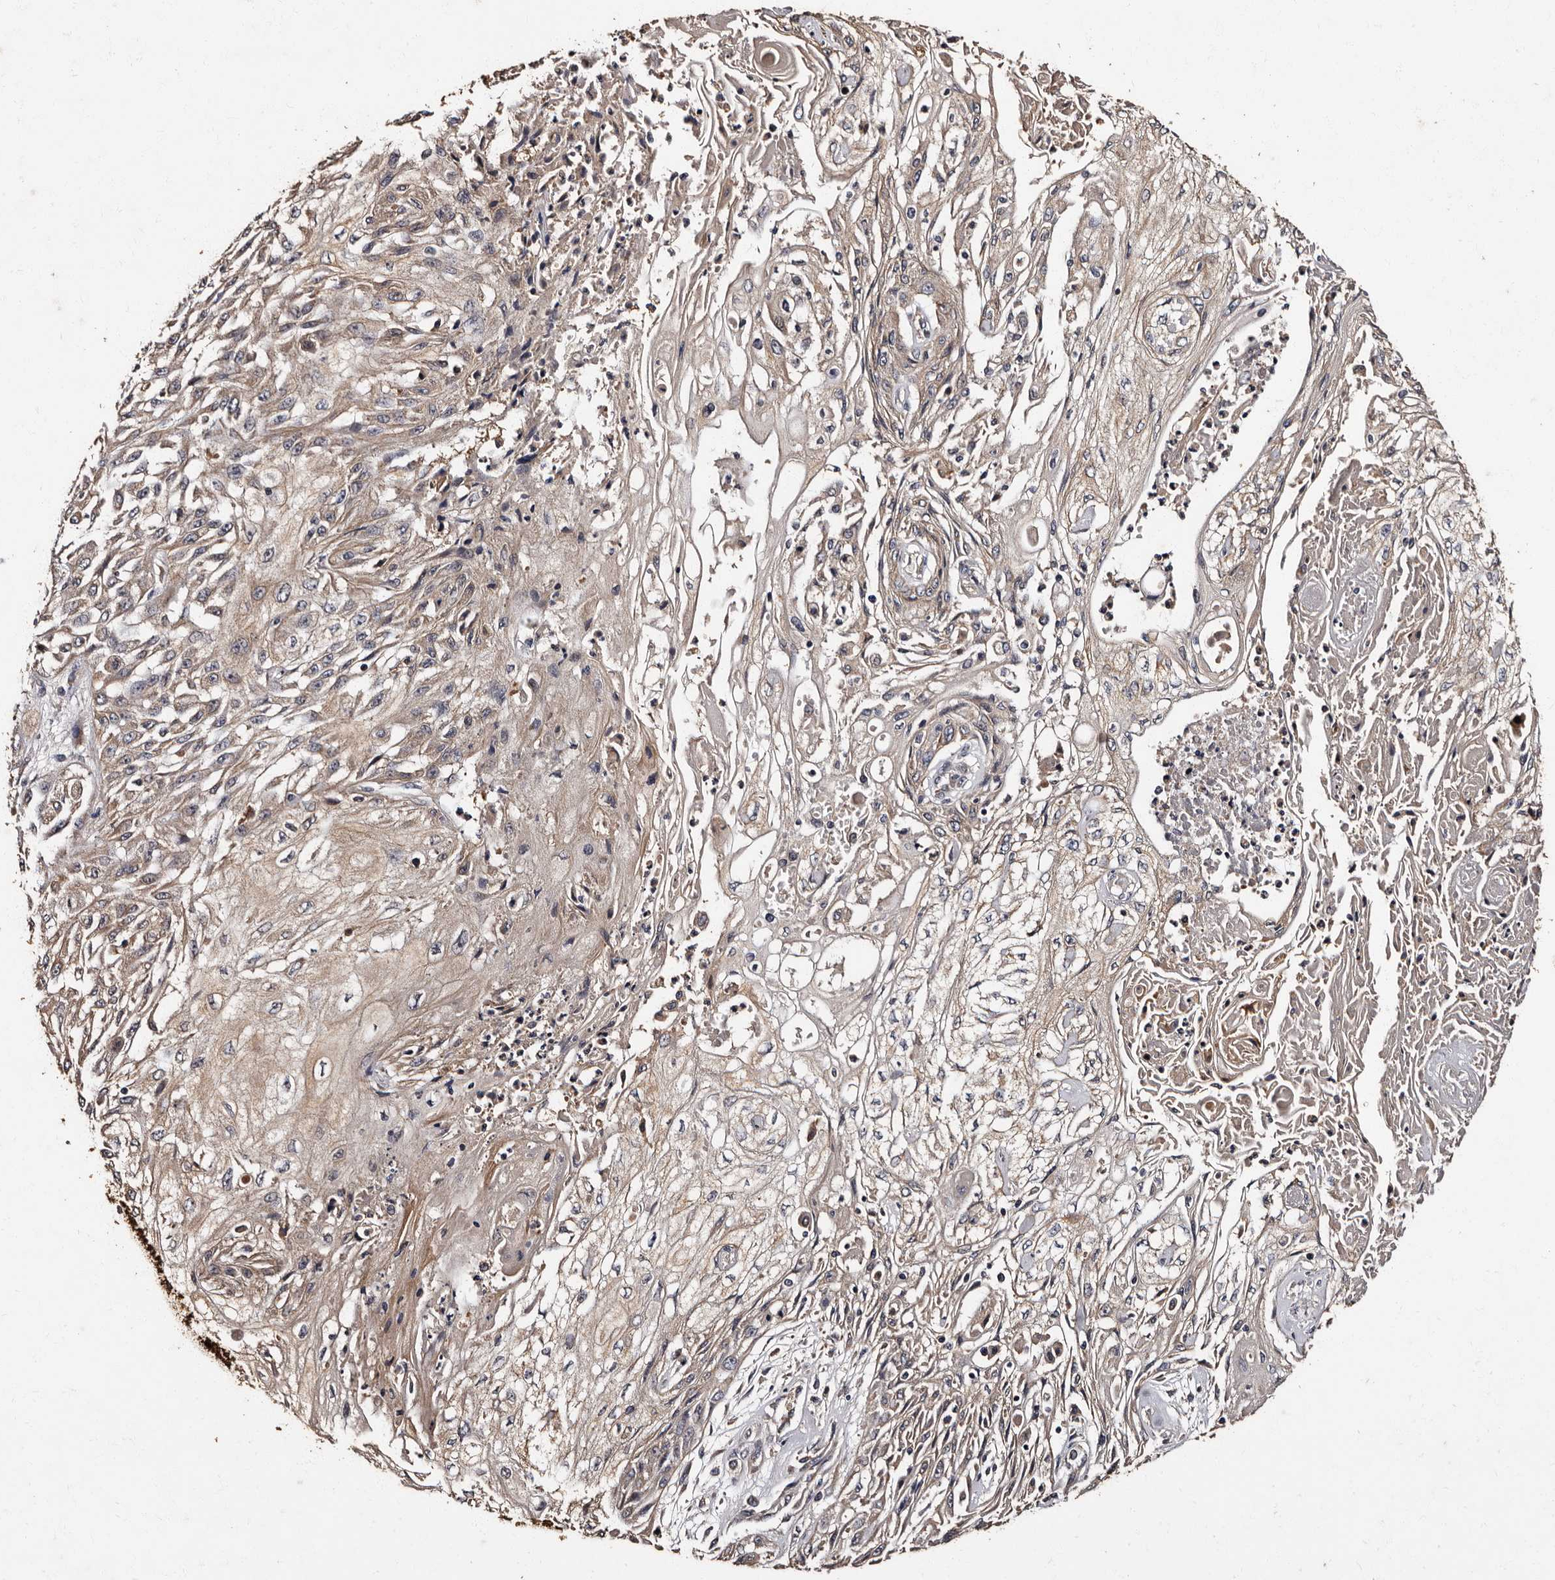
{"staining": {"intensity": "weak", "quantity": "25%-75%", "location": "cytoplasmic/membranous"}, "tissue": "skin cancer", "cell_type": "Tumor cells", "image_type": "cancer", "snomed": [{"axis": "morphology", "description": "Squamous cell carcinoma, NOS"}, {"axis": "morphology", "description": "Squamous cell carcinoma, metastatic, NOS"}, {"axis": "topography", "description": "Skin"}, {"axis": "topography", "description": "Lymph node"}], "caption": "Skin cancer stained with a brown dye displays weak cytoplasmic/membranous positive positivity in about 25%-75% of tumor cells.", "gene": "ADCK5", "patient": {"sex": "male", "age": 75}}